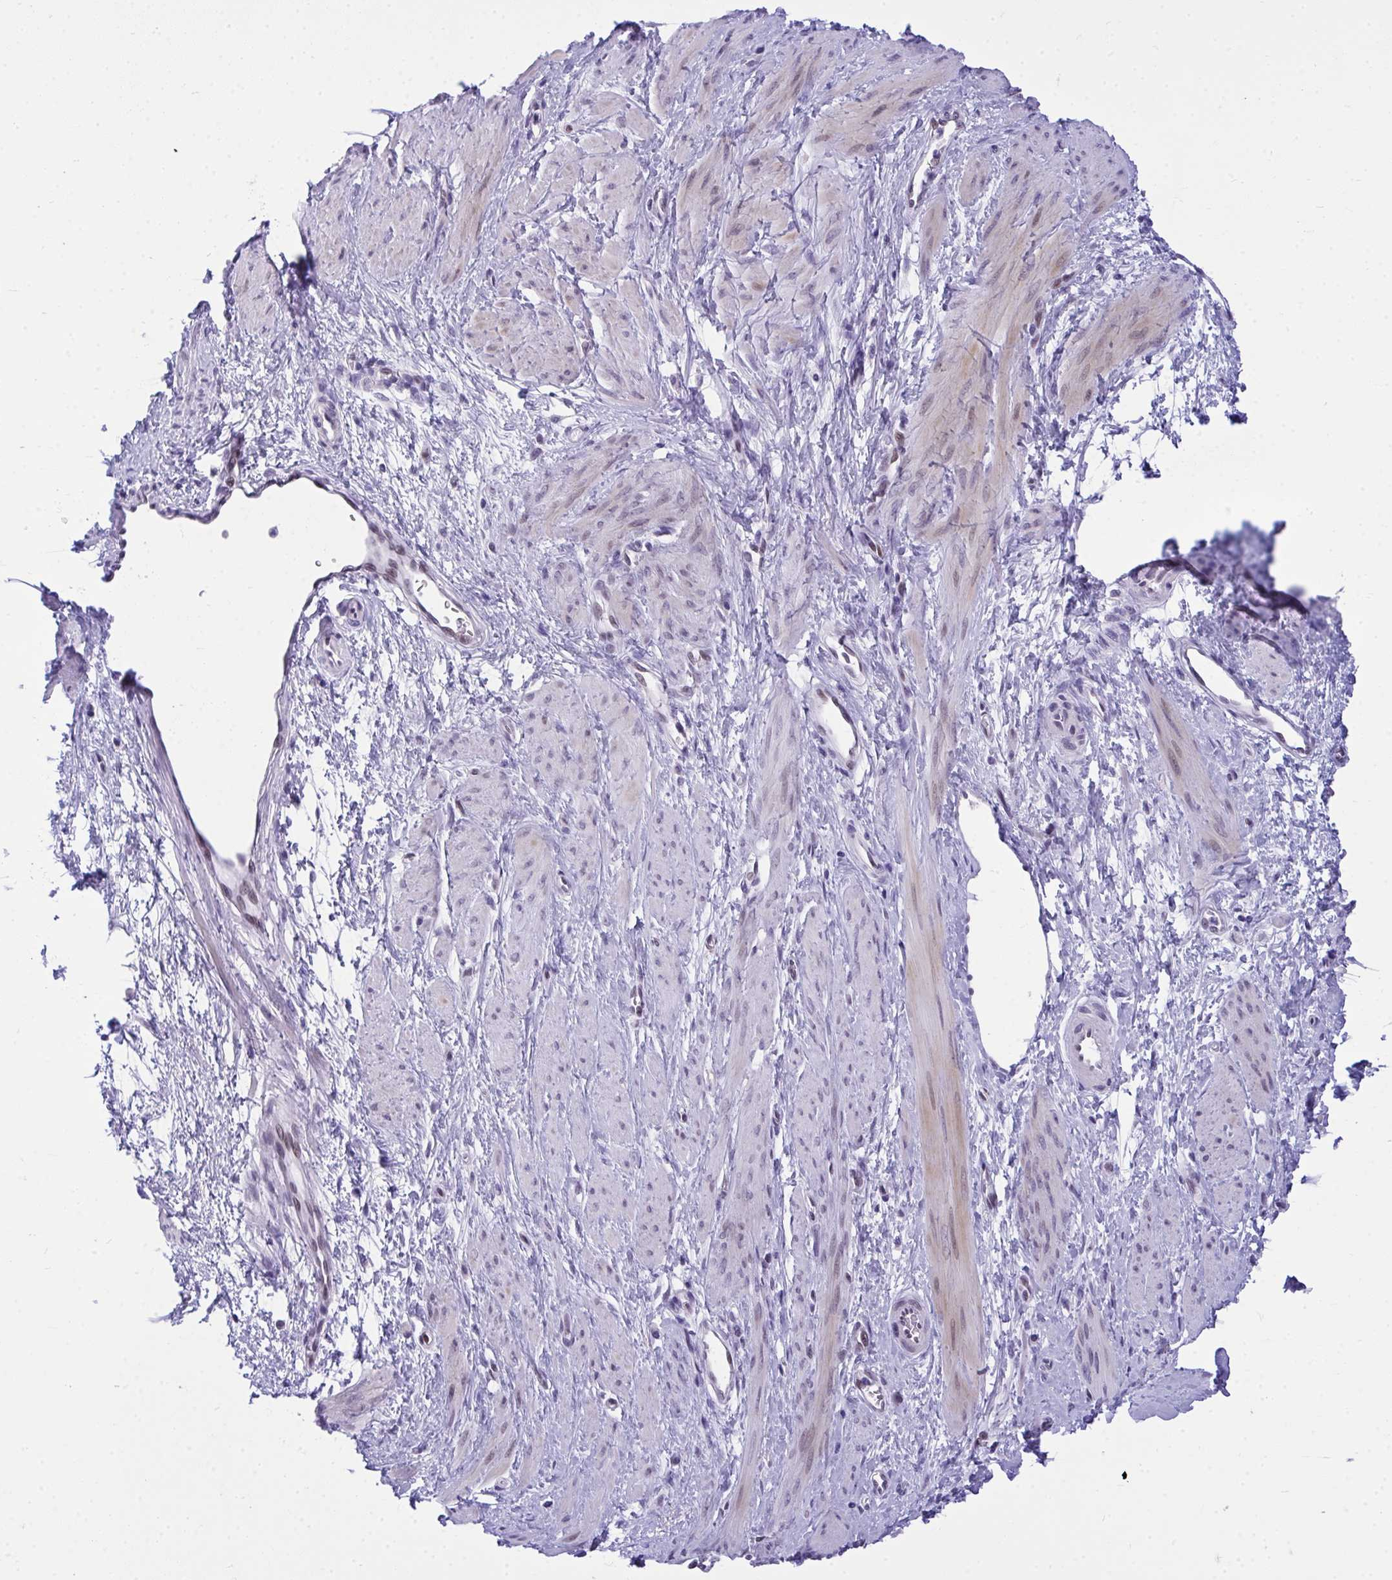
{"staining": {"intensity": "moderate", "quantity": "25%-75%", "location": "cytoplasmic/membranous"}, "tissue": "smooth muscle", "cell_type": "Smooth muscle cells", "image_type": "normal", "snomed": [{"axis": "morphology", "description": "Normal tissue, NOS"}, {"axis": "topography", "description": "Smooth muscle"}, {"axis": "topography", "description": "Uterus"}], "caption": "Brown immunohistochemical staining in normal human smooth muscle demonstrates moderate cytoplasmic/membranous staining in approximately 25%-75% of smooth muscle cells.", "gene": "TEAD4", "patient": {"sex": "female", "age": 39}}